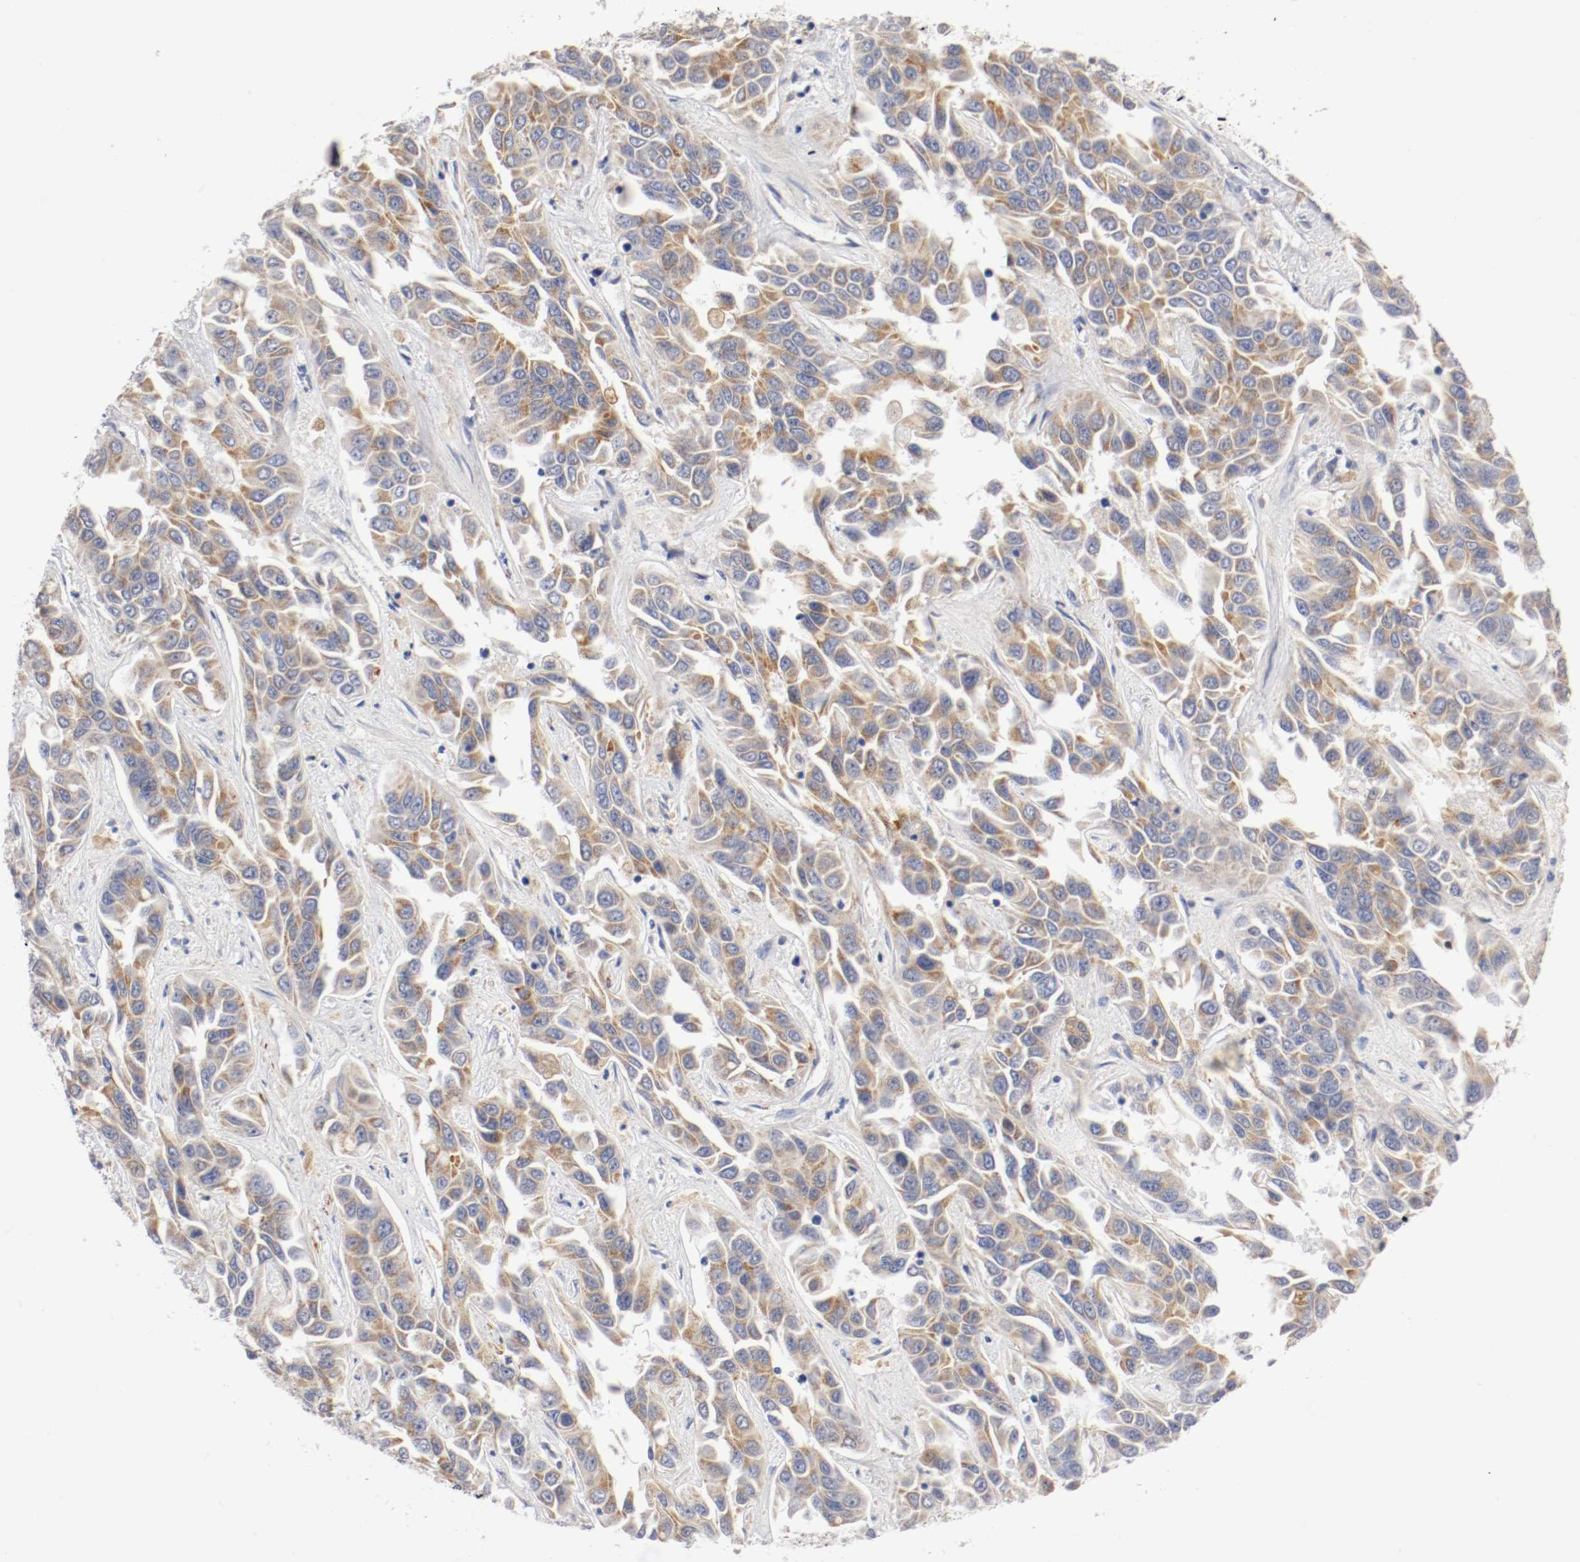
{"staining": {"intensity": "weak", "quantity": ">75%", "location": "cytoplasmic/membranous"}, "tissue": "liver cancer", "cell_type": "Tumor cells", "image_type": "cancer", "snomed": [{"axis": "morphology", "description": "Cholangiocarcinoma"}, {"axis": "topography", "description": "Liver"}], "caption": "Immunohistochemical staining of human liver cholangiocarcinoma exhibits low levels of weak cytoplasmic/membranous protein staining in about >75% of tumor cells.", "gene": "PCSK6", "patient": {"sex": "female", "age": 52}}